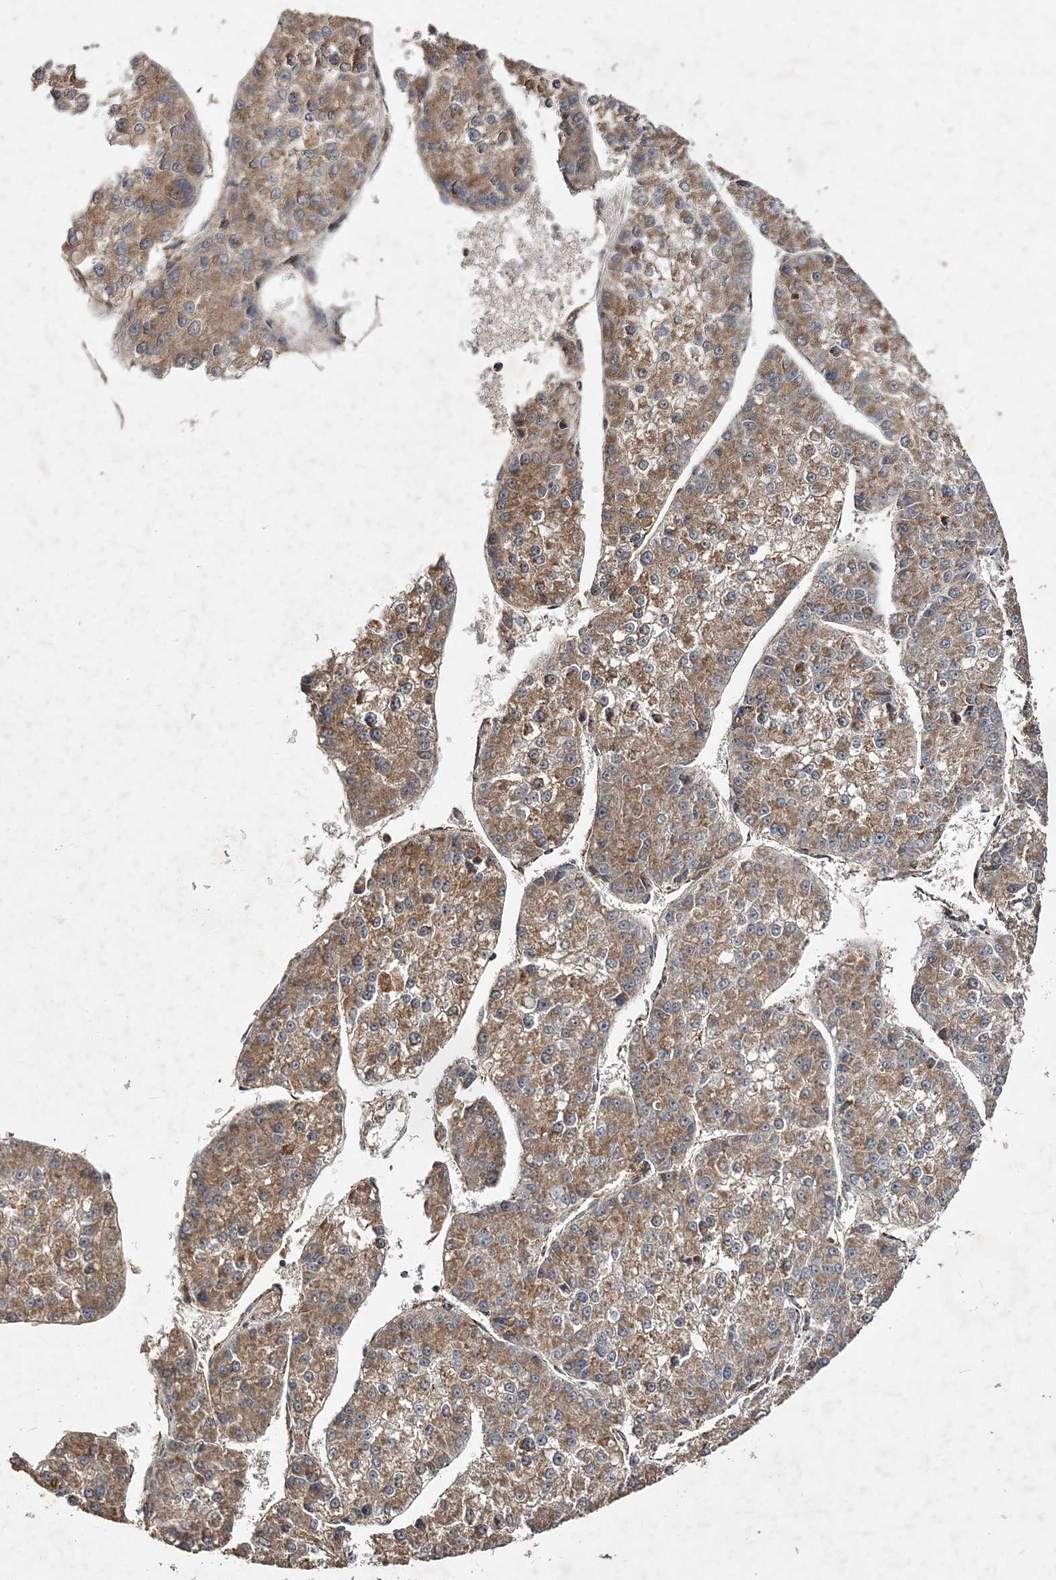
{"staining": {"intensity": "moderate", "quantity": ">75%", "location": "cytoplasmic/membranous"}, "tissue": "liver cancer", "cell_type": "Tumor cells", "image_type": "cancer", "snomed": [{"axis": "morphology", "description": "Carcinoma, Hepatocellular, NOS"}, {"axis": "topography", "description": "Liver"}], "caption": "Tumor cells display medium levels of moderate cytoplasmic/membranous expression in approximately >75% of cells in human hepatocellular carcinoma (liver).", "gene": "POC5", "patient": {"sex": "female", "age": 73}}